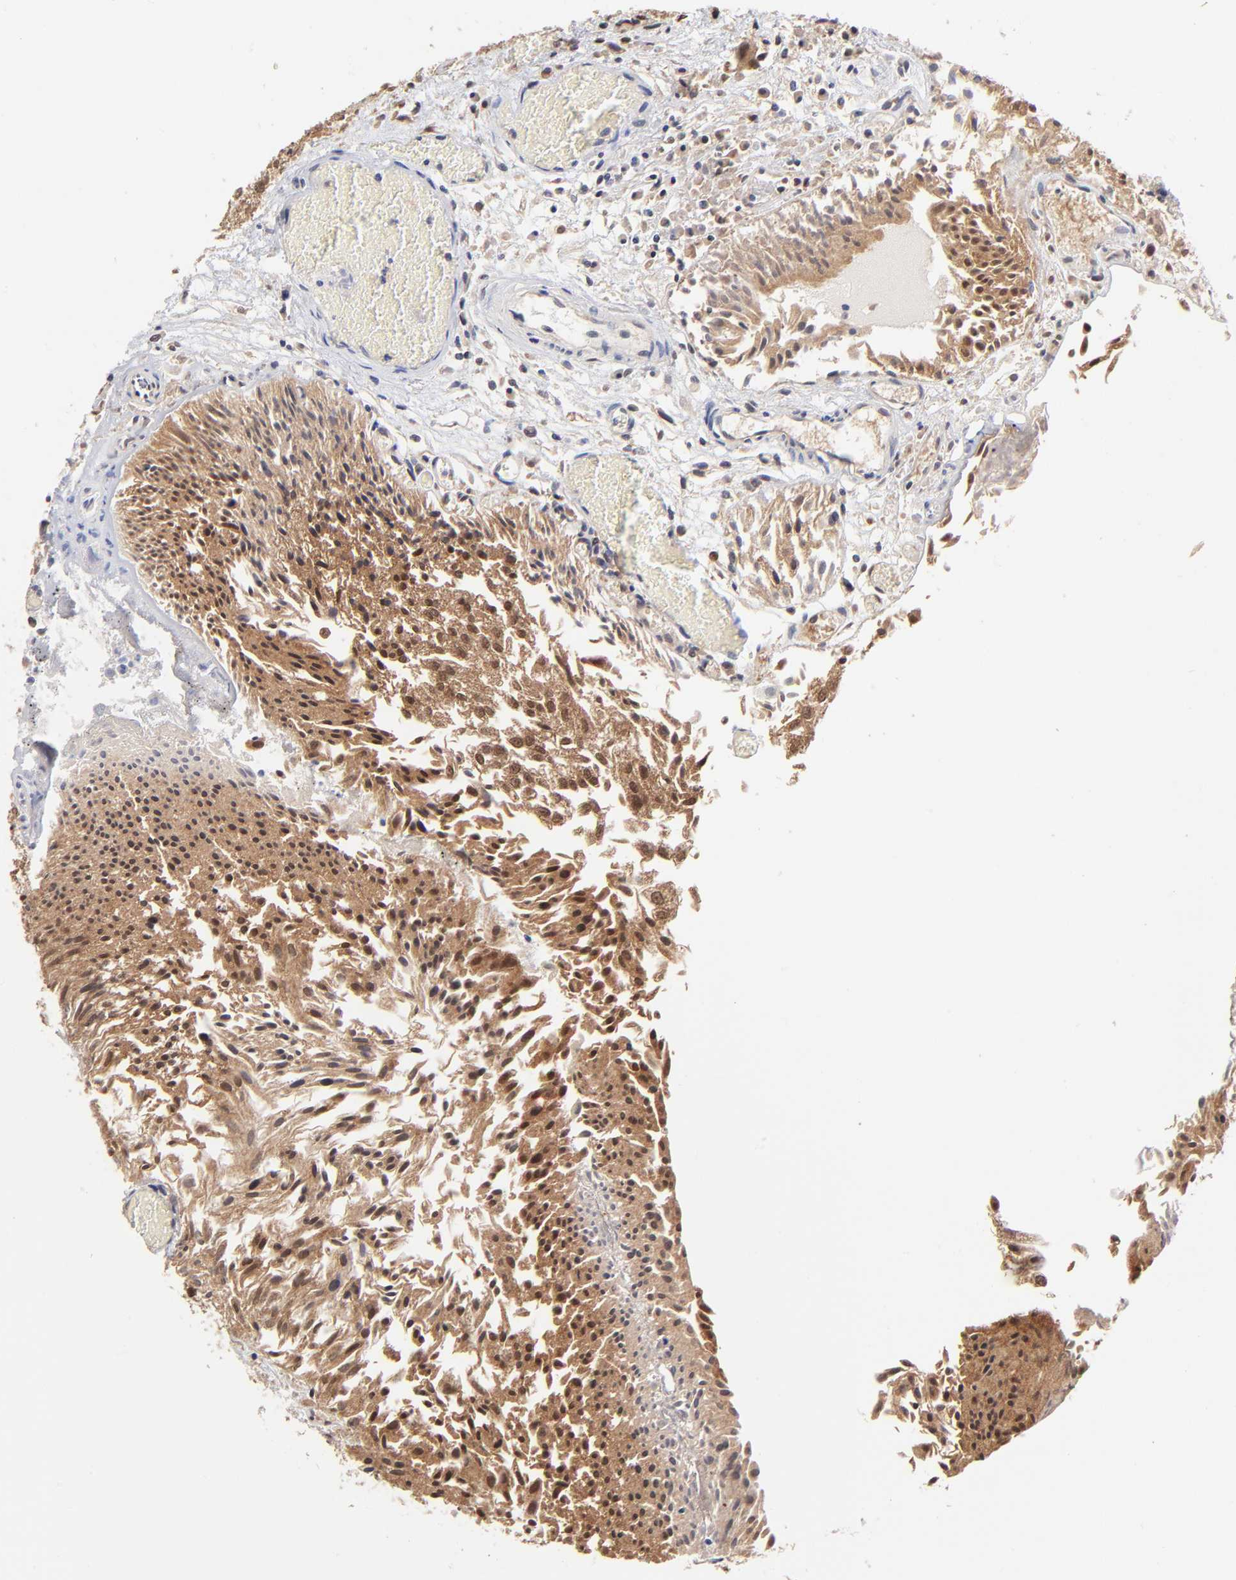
{"staining": {"intensity": "moderate", "quantity": ">75%", "location": "cytoplasmic/membranous,nuclear"}, "tissue": "urothelial cancer", "cell_type": "Tumor cells", "image_type": "cancer", "snomed": [{"axis": "morphology", "description": "Urothelial carcinoma, Low grade"}, {"axis": "topography", "description": "Urinary bladder"}], "caption": "Moderate cytoplasmic/membranous and nuclear expression is identified in about >75% of tumor cells in urothelial carcinoma (low-grade).", "gene": "PSMC4", "patient": {"sex": "male", "age": 86}}